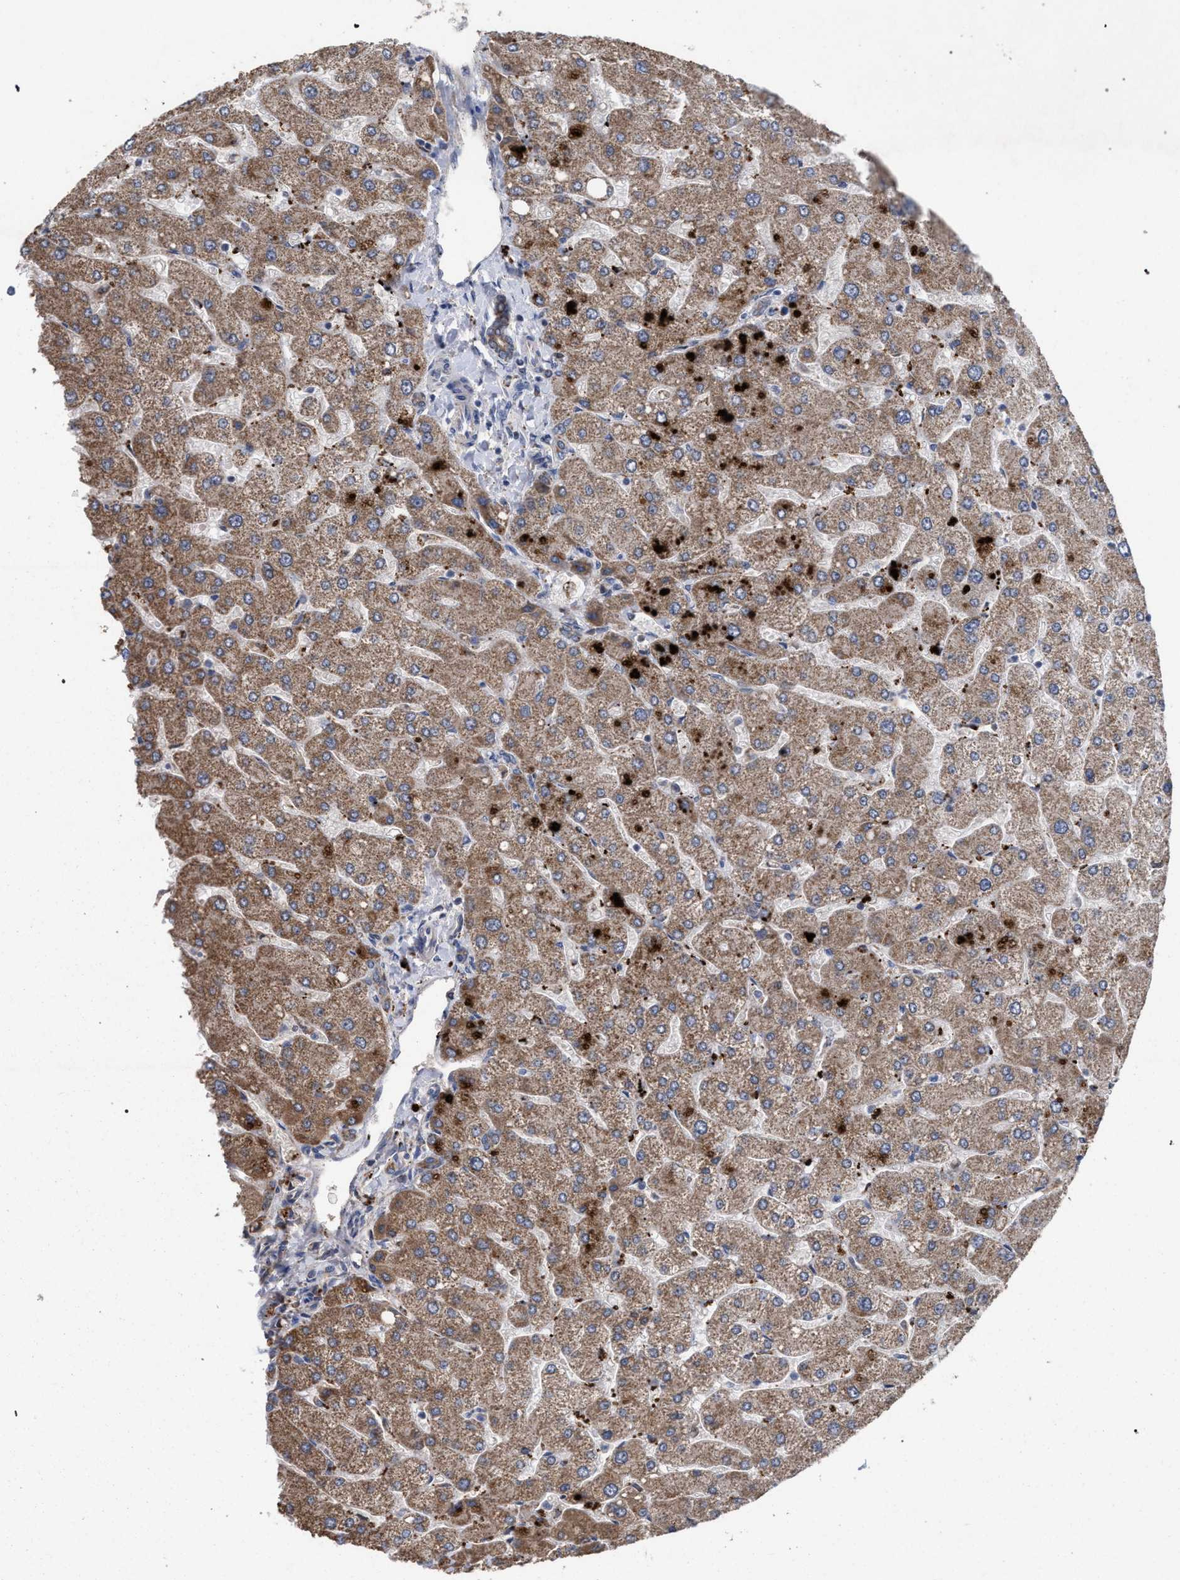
{"staining": {"intensity": "moderate", "quantity": ">75%", "location": "cytoplasmic/membranous"}, "tissue": "liver", "cell_type": "Cholangiocytes", "image_type": "normal", "snomed": [{"axis": "morphology", "description": "Normal tissue, NOS"}, {"axis": "topography", "description": "Liver"}], "caption": "A high-resolution image shows IHC staining of benign liver, which displays moderate cytoplasmic/membranous staining in about >75% of cholangiocytes.", "gene": "BCL2L12", "patient": {"sex": "male", "age": 55}}